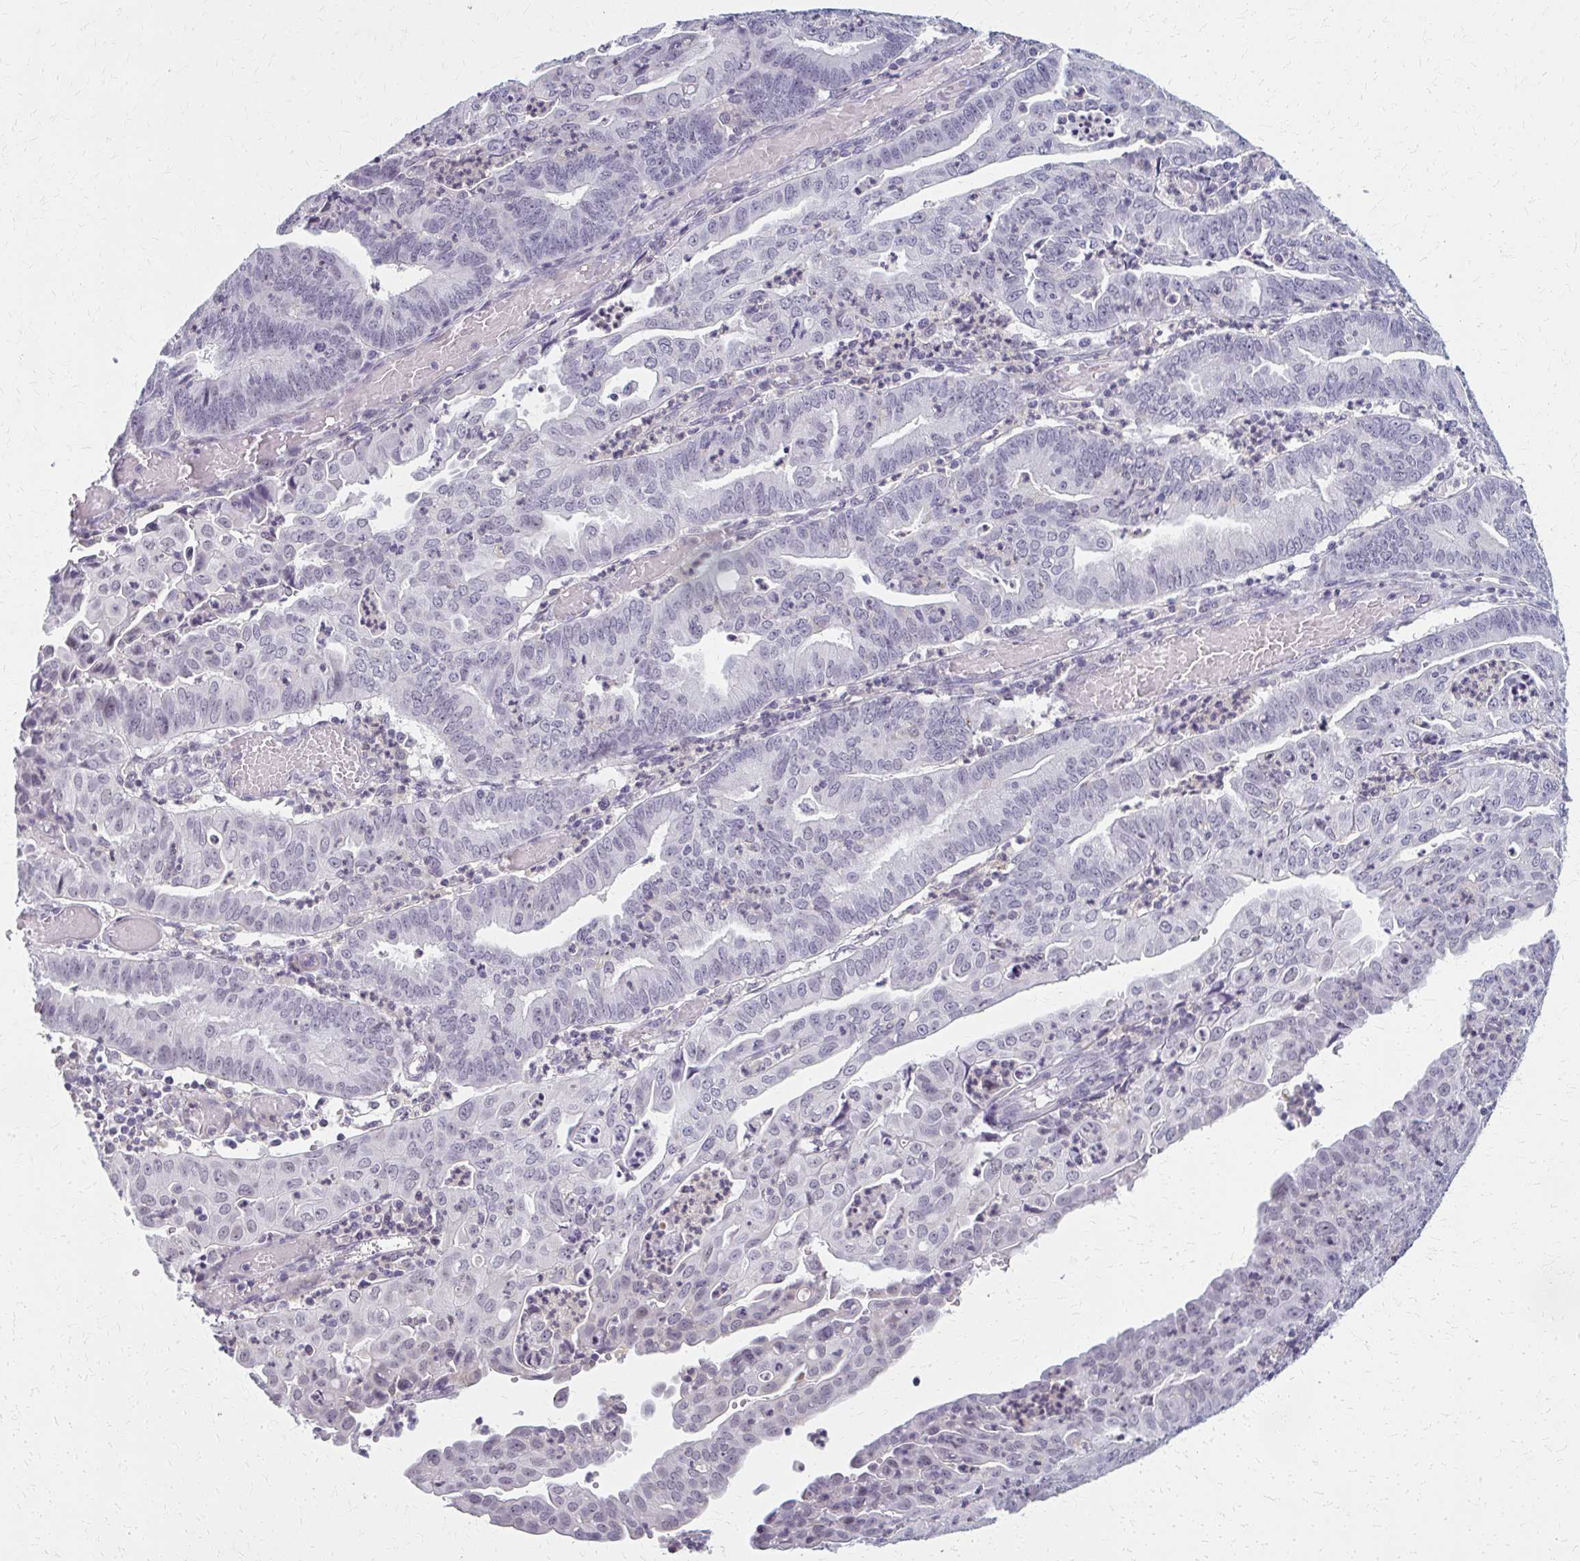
{"staining": {"intensity": "negative", "quantity": "none", "location": "none"}, "tissue": "endometrial cancer", "cell_type": "Tumor cells", "image_type": "cancer", "snomed": [{"axis": "morphology", "description": "Adenocarcinoma, NOS"}, {"axis": "topography", "description": "Endometrium"}], "caption": "Adenocarcinoma (endometrial) stained for a protein using immunohistochemistry exhibits no staining tumor cells.", "gene": "CASQ2", "patient": {"sex": "female", "age": 60}}